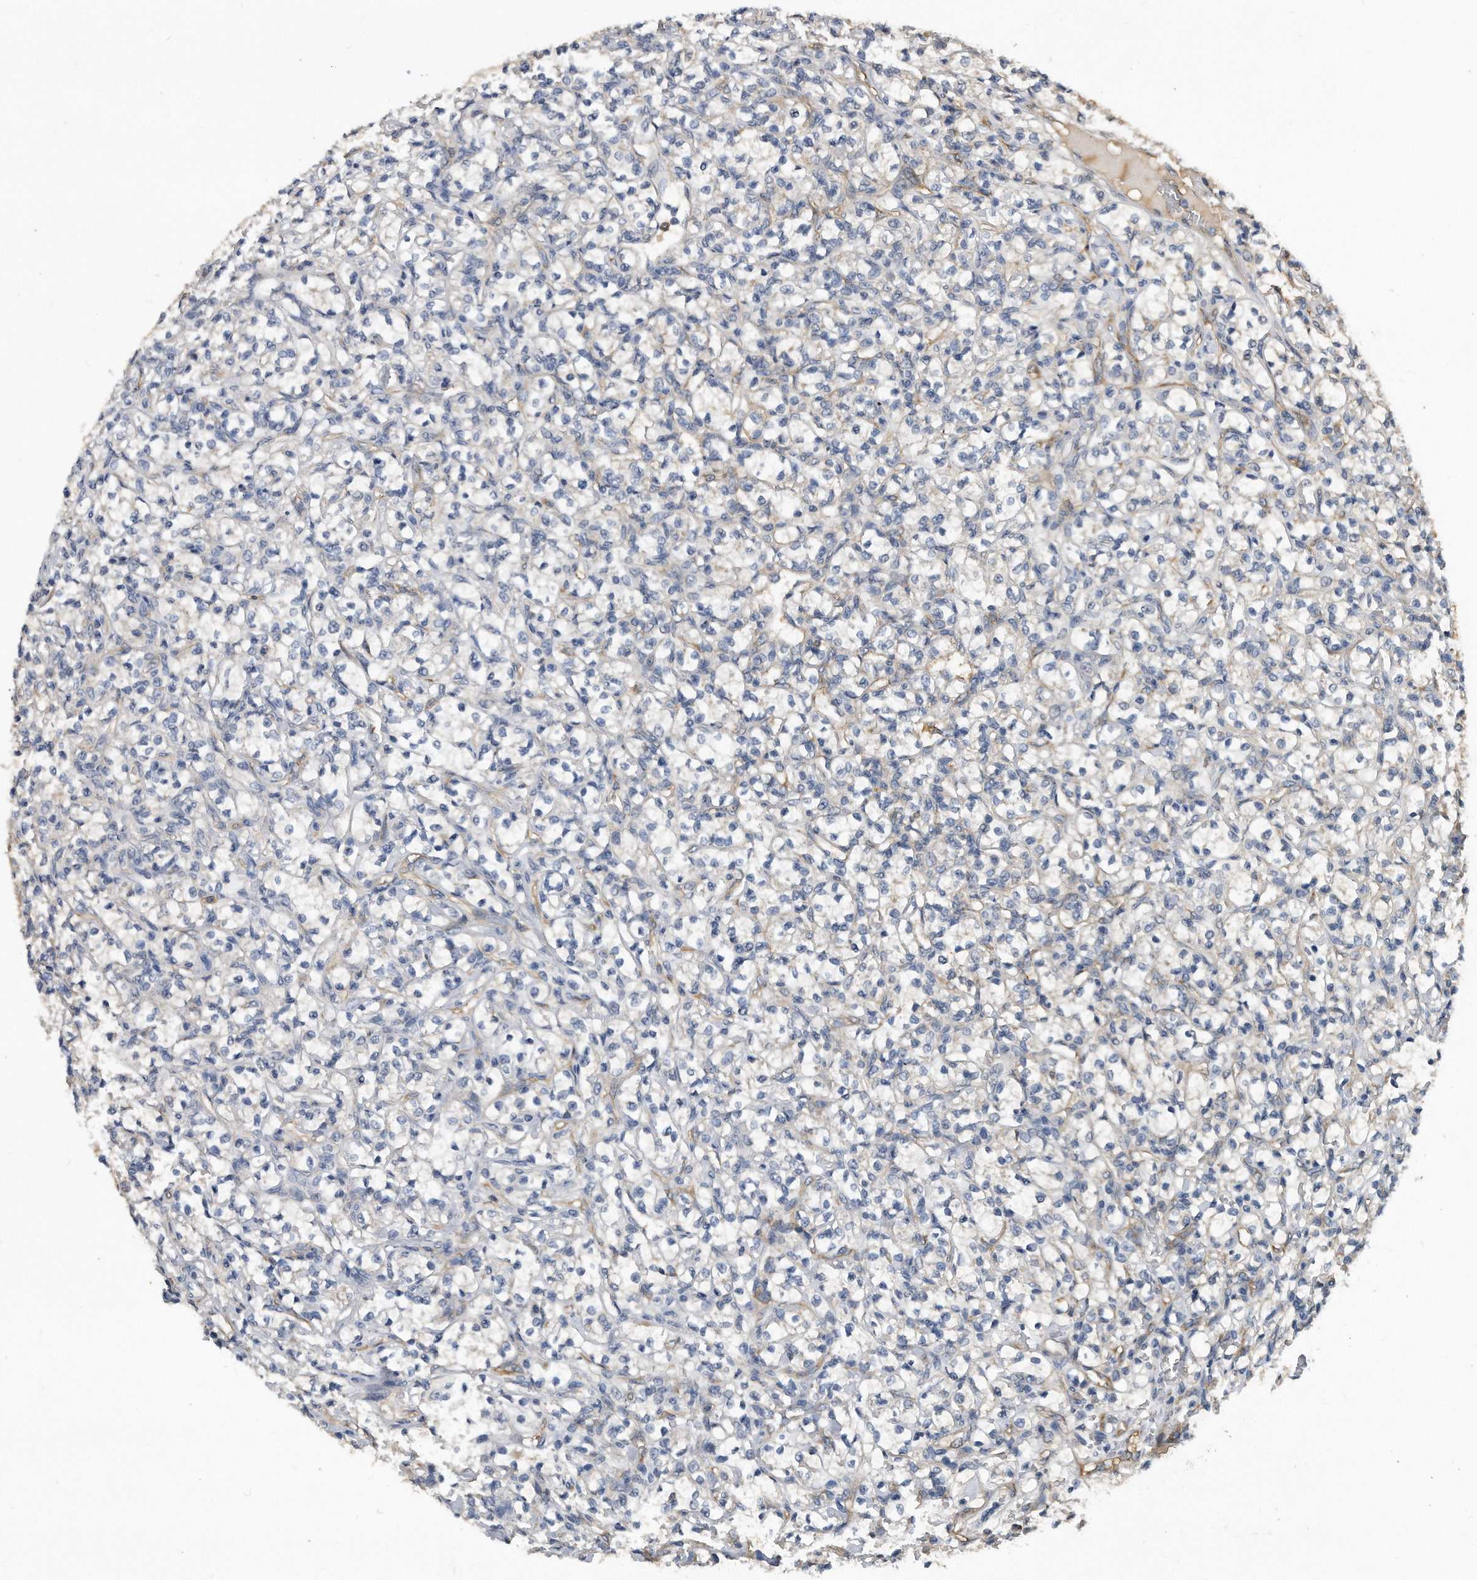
{"staining": {"intensity": "weak", "quantity": "<25%", "location": "cytoplasmic/membranous"}, "tissue": "renal cancer", "cell_type": "Tumor cells", "image_type": "cancer", "snomed": [{"axis": "morphology", "description": "Adenocarcinoma, NOS"}, {"axis": "topography", "description": "Kidney"}], "caption": "Immunohistochemistry (IHC) micrograph of neoplastic tissue: human adenocarcinoma (renal) stained with DAB exhibits no significant protein positivity in tumor cells.", "gene": "HOMER3", "patient": {"sex": "female", "age": 69}}